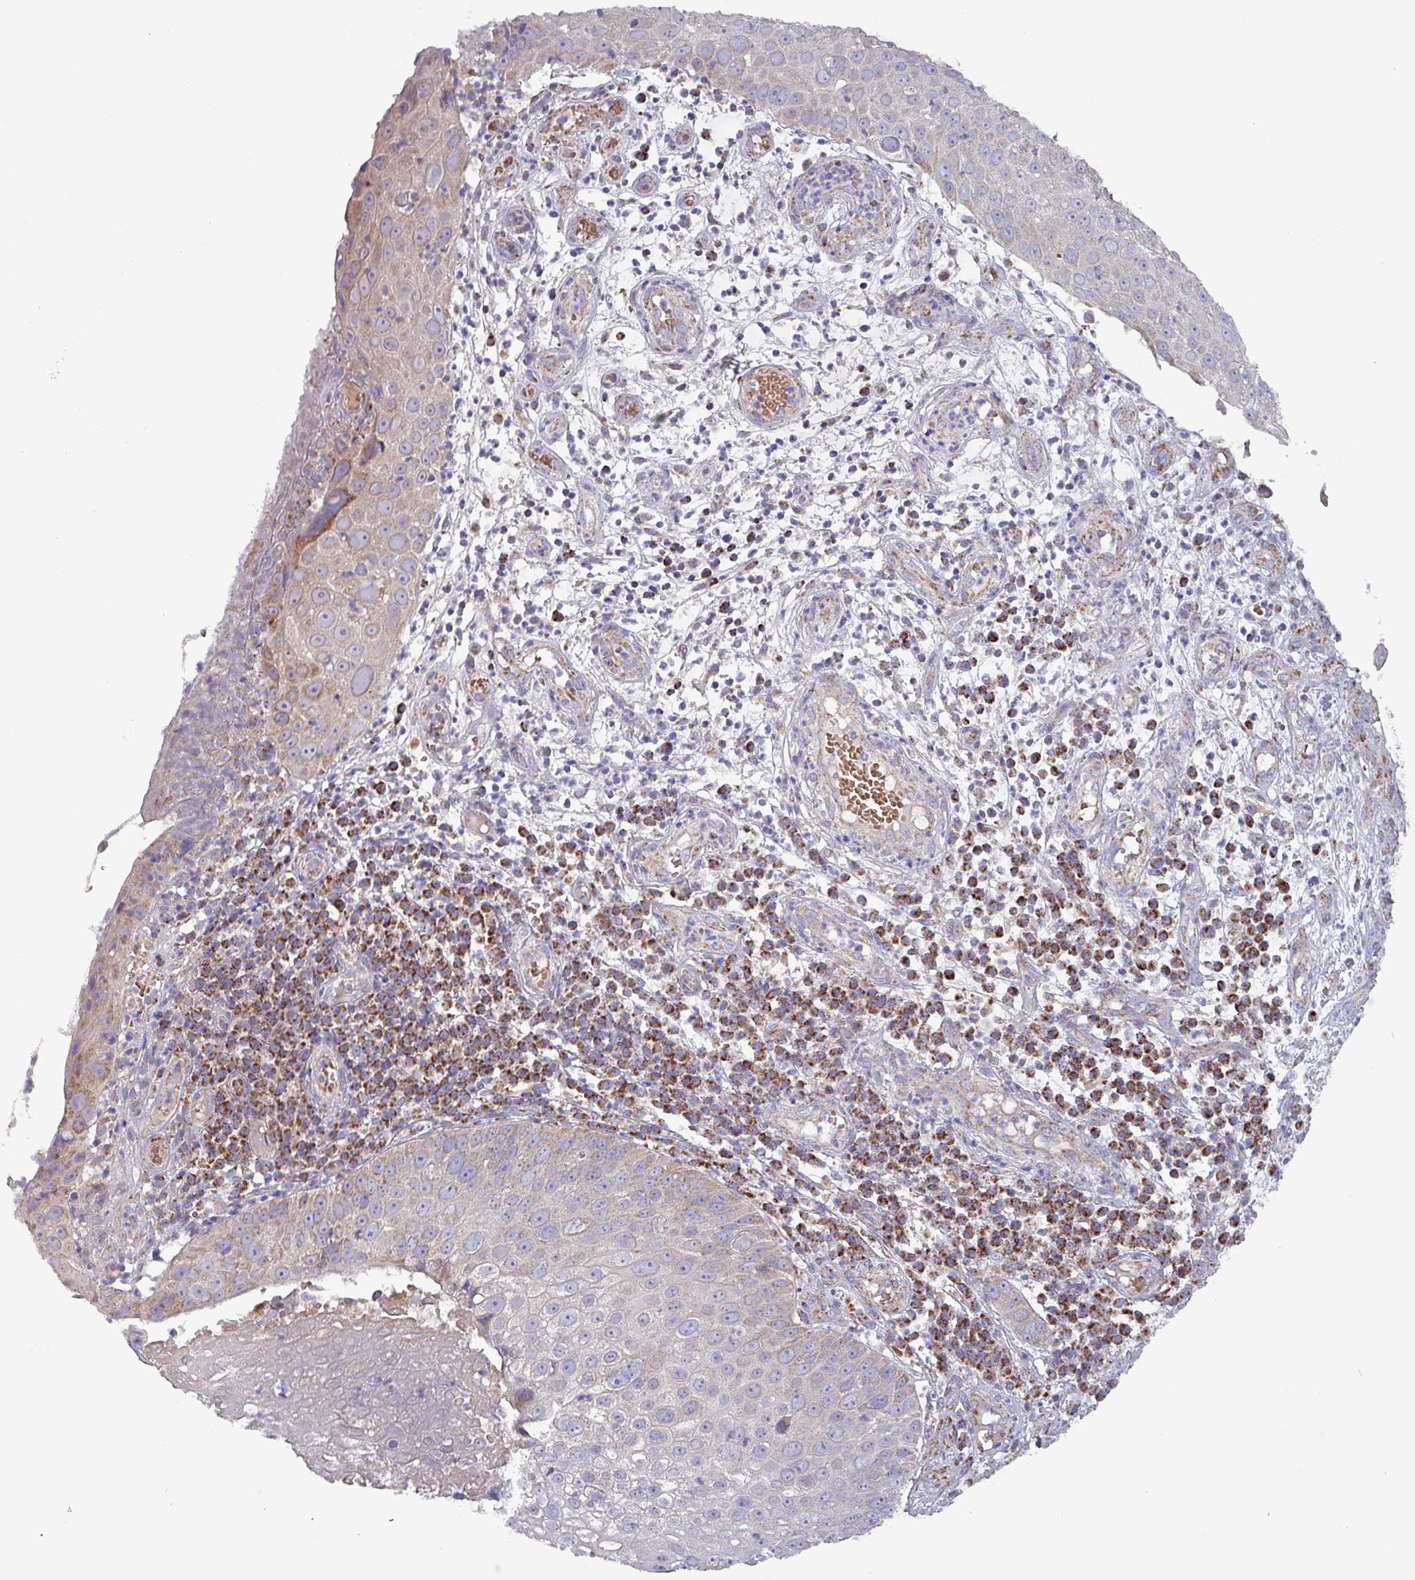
{"staining": {"intensity": "weak", "quantity": "<25%", "location": "cytoplasmic/membranous"}, "tissue": "skin cancer", "cell_type": "Tumor cells", "image_type": "cancer", "snomed": [{"axis": "morphology", "description": "Squamous cell carcinoma, NOS"}, {"axis": "topography", "description": "Skin"}], "caption": "The immunohistochemistry (IHC) histopathology image has no significant positivity in tumor cells of skin squamous cell carcinoma tissue.", "gene": "ZNF322", "patient": {"sex": "male", "age": 71}}